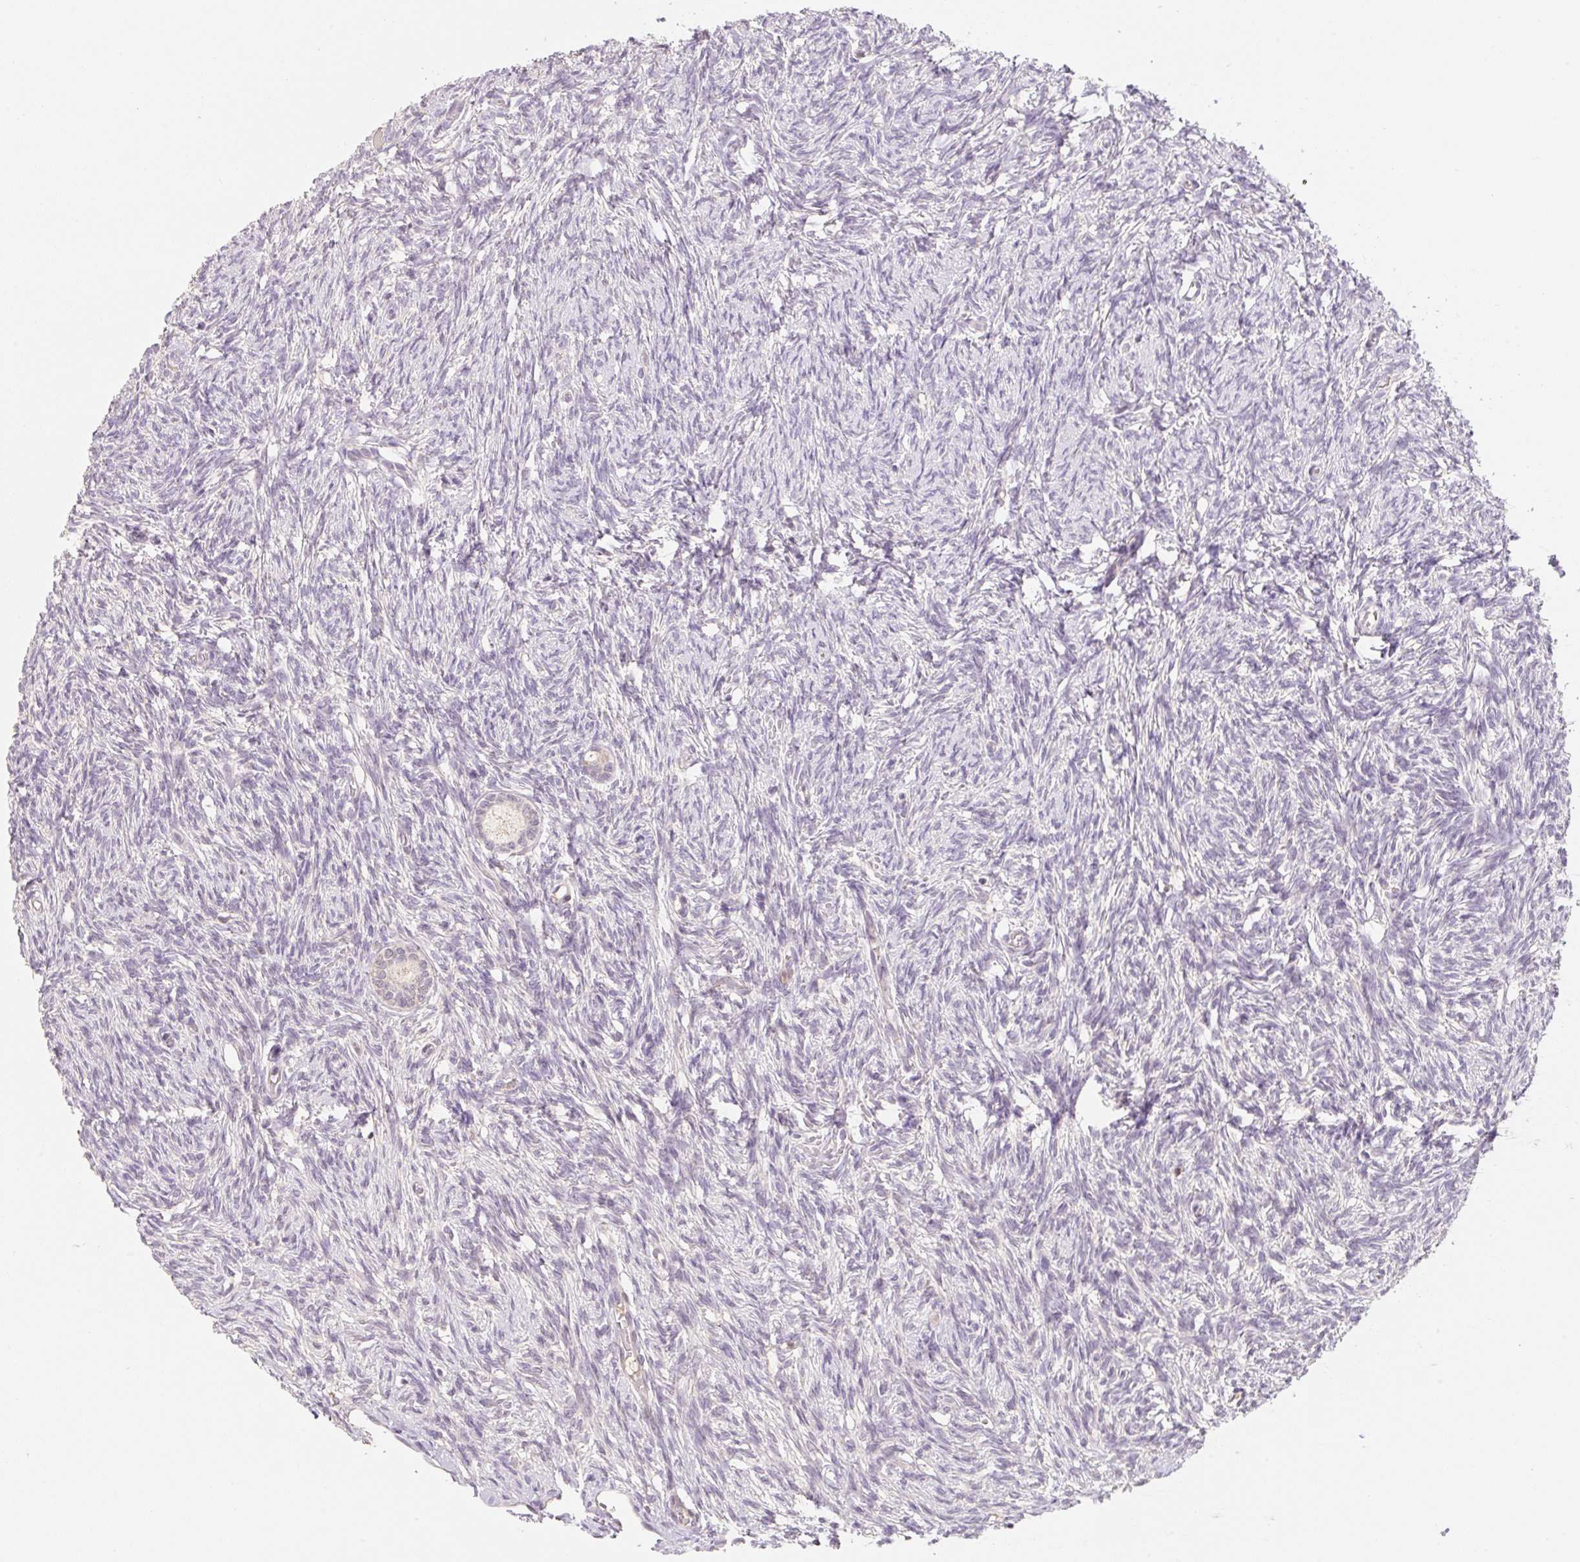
{"staining": {"intensity": "weak", "quantity": ">75%", "location": "nuclear"}, "tissue": "ovary", "cell_type": "Follicle cells", "image_type": "normal", "snomed": [{"axis": "morphology", "description": "Normal tissue, NOS"}, {"axis": "topography", "description": "Ovary"}], "caption": "The histopathology image demonstrates staining of unremarkable ovary, revealing weak nuclear protein expression (brown color) within follicle cells.", "gene": "MIA2", "patient": {"sex": "female", "age": 33}}